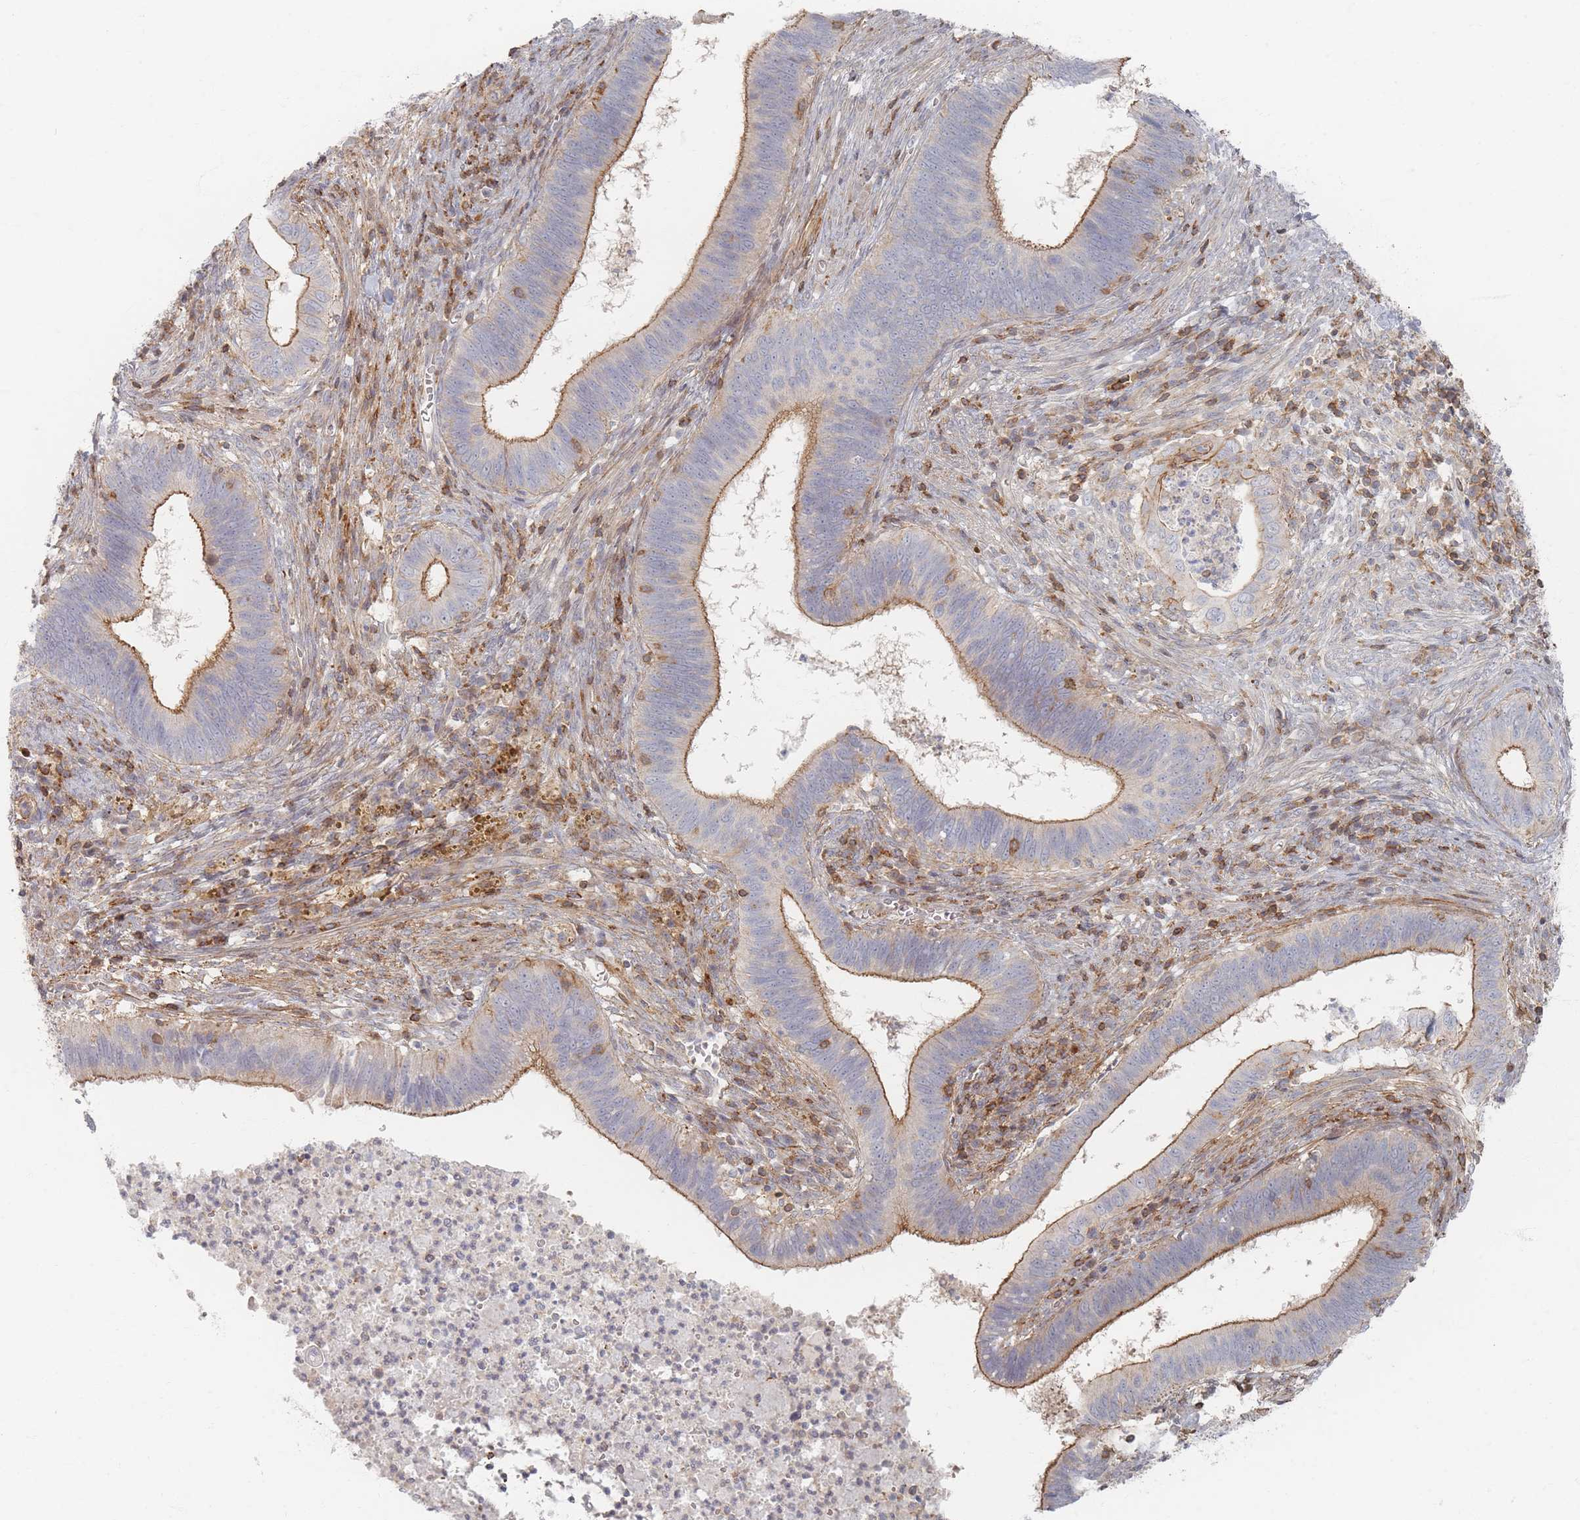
{"staining": {"intensity": "moderate", "quantity": ">75%", "location": "cytoplasmic/membranous"}, "tissue": "cervical cancer", "cell_type": "Tumor cells", "image_type": "cancer", "snomed": [{"axis": "morphology", "description": "Adenocarcinoma, NOS"}, {"axis": "topography", "description": "Cervix"}], "caption": "Immunohistochemical staining of cervical cancer (adenocarcinoma) exhibits medium levels of moderate cytoplasmic/membranous staining in about >75% of tumor cells. (Brightfield microscopy of DAB IHC at high magnification).", "gene": "ZNF852", "patient": {"sex": "female", "age": 42}}